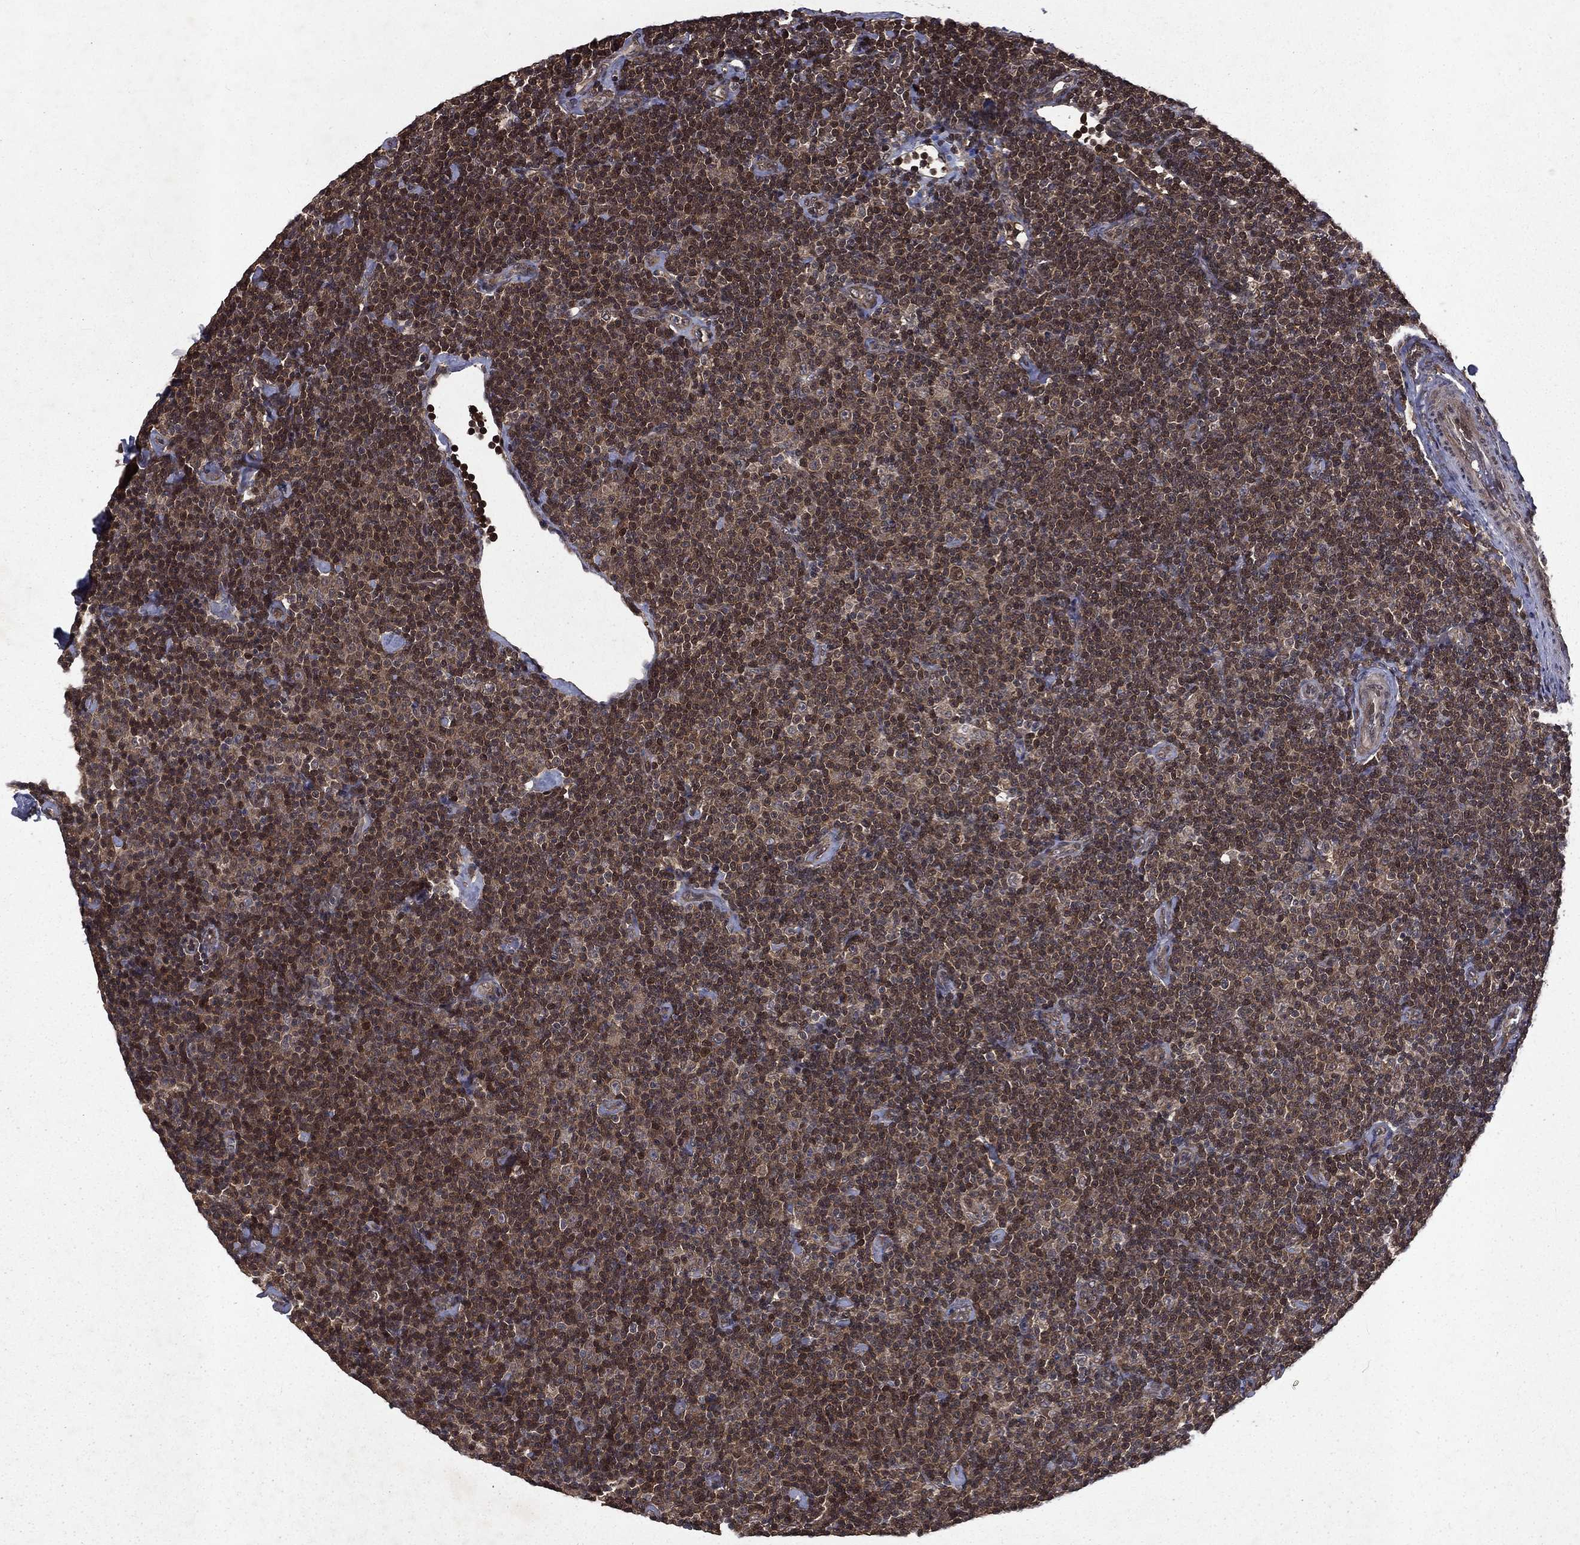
{"staining": {"intensity": "moderate", "quantity": "<25%", "location": "nuclear"}, "tissue": "lymphoma", "cell_type": "Tumor cells", "image_type": "cancer", "snomed": [{"axis": "morphology", "description": "Malignant lymphoma, non-Hodgkin's type, Low grade"}, {"axis": "topography", "description": "Lymph node"}], "caption": "Low-grade malignant lymphoma, non-Hodgkin's type was stained to show a protein in brown. There is low levels of moderate nuclear staining in approximately <25% of tumor cells.", "gene": "FGD1", "patient": {"sex": "male", "age": 81}}